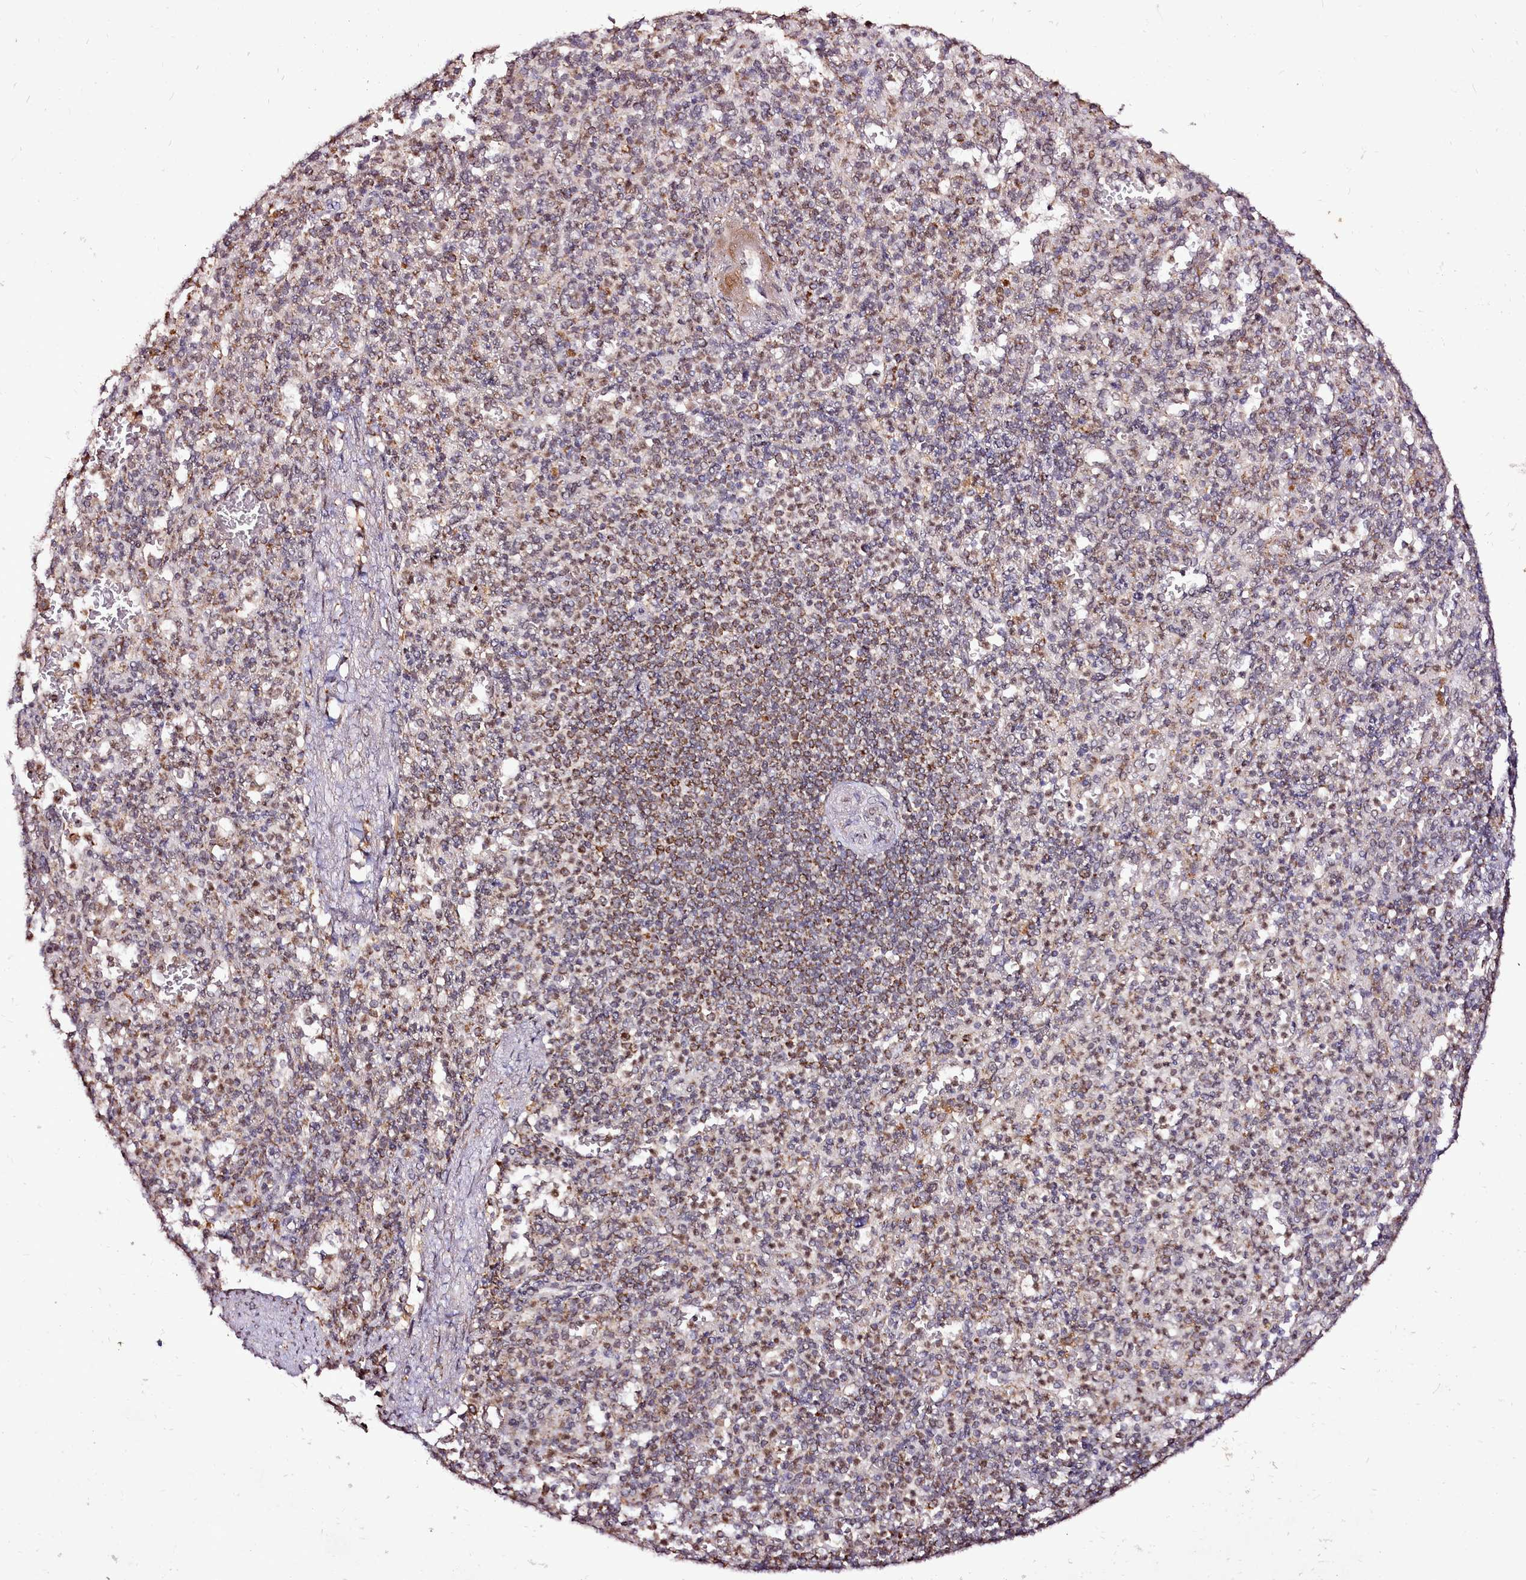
{"staining": {"intensity": "moderate", "quantity": "<25%", "location": "cytoplasmic/membranous,nuclear"}, "tissue": "spleen", "cell_type": "Cells in red pulp", "image_type": "normal", "snomed": [{"axis": "morphology", "description": "Normal tissue, NOS"}, {"axis": "topography", "description": "Spleen"}], "caption": "This image displays IHC staining of benign human spleen, with low moderate cytoplasmic/membranous,nuclear expression in about <25% of cells in red pulp.", "gene": "EDIL3", "patient": {"sex": "female", "age": 74}}